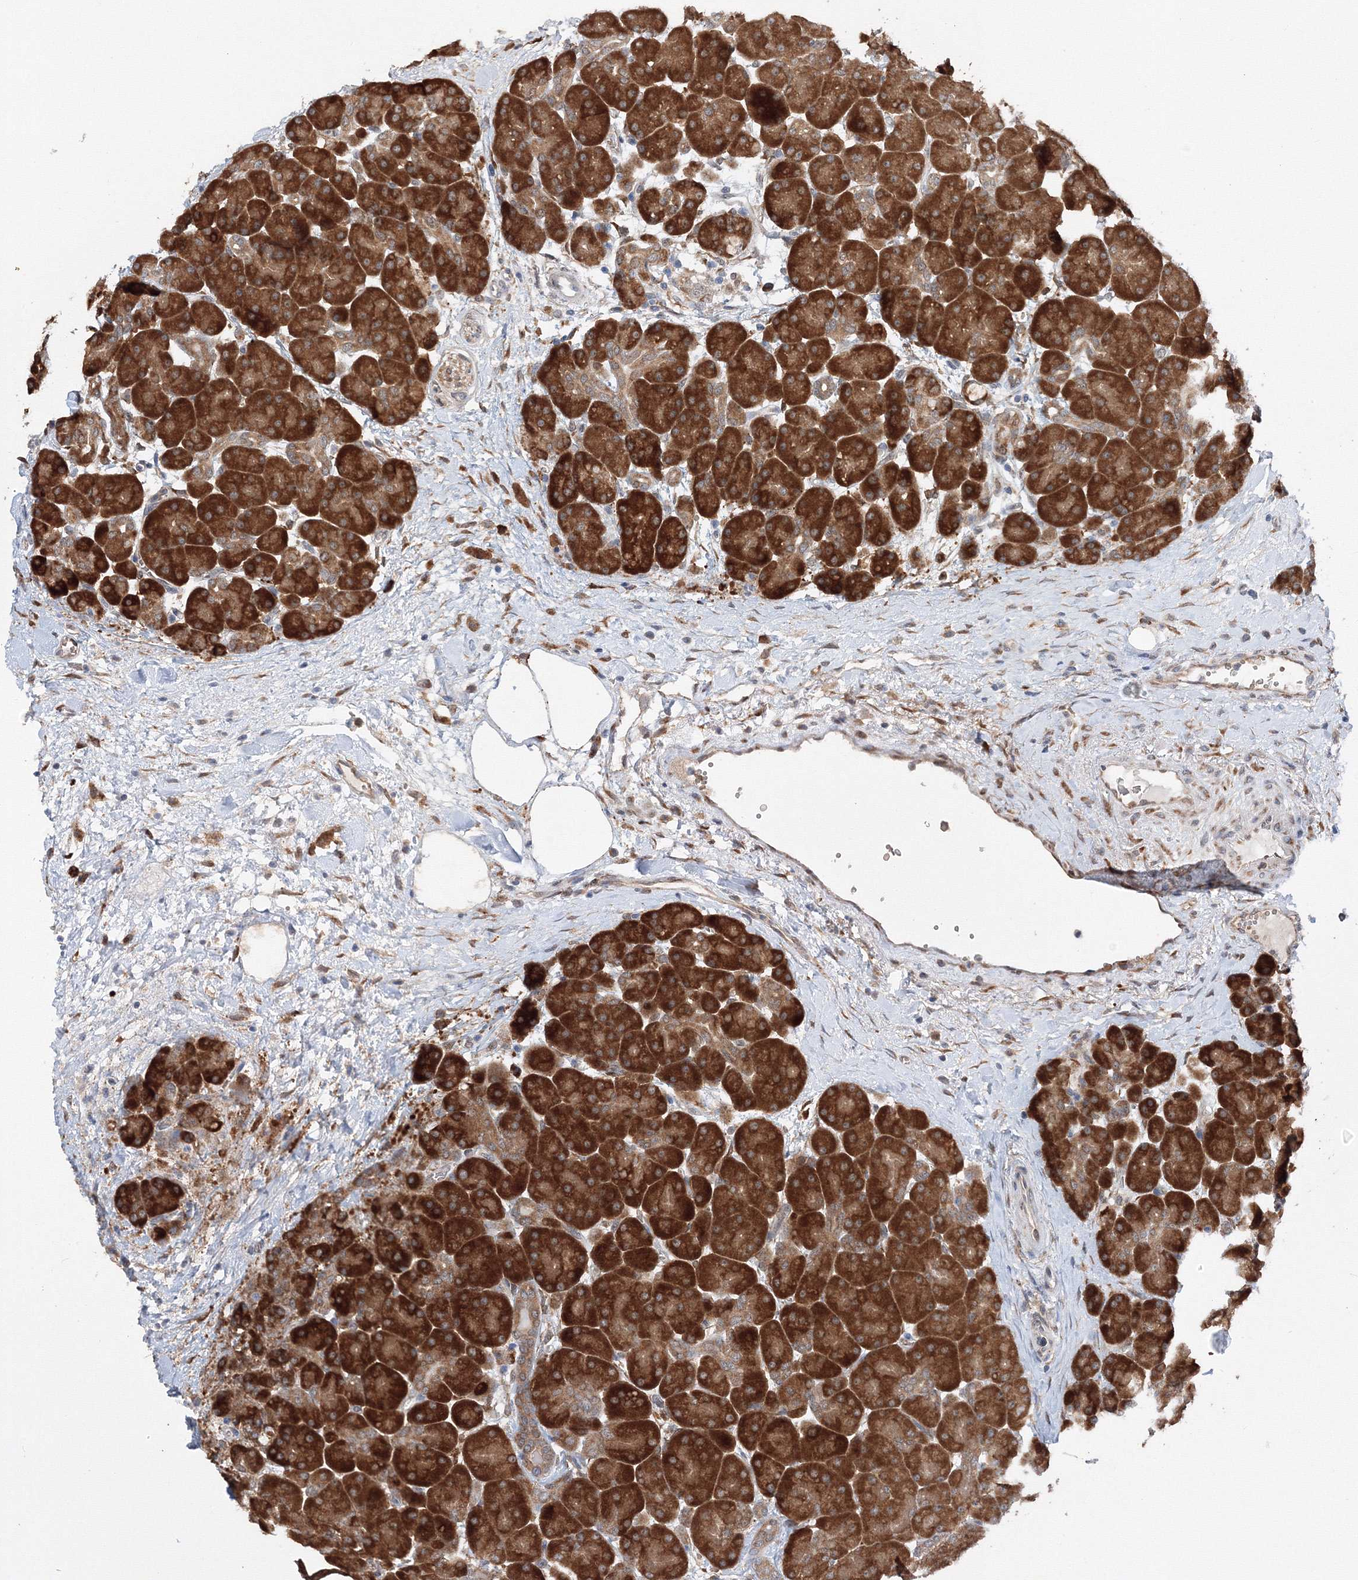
{"staining": {"intensity": "strong", "quantity": ">75%", "location": "cytoplasmic/membranous"}, "tissue": "pancreas", "cell_type": "Exocrine glandular cells", "image_type": "normal", "snomed": [{"axis": "morphology", "description": "Normal tissue, NOS"}, {"axis": "topography", "description": "Pancreas"}], "caption": "An image of human pancreas stained for a protein shows strong cytoplasmic/membranous brown staining in exocrine glandular cells. (DAB (3,3'-diaminobenzidine) IHC with brightfield microscopy, high magnification).", "gene": "DIS3L2", "patient": {"sex": "male", "age": 66}}